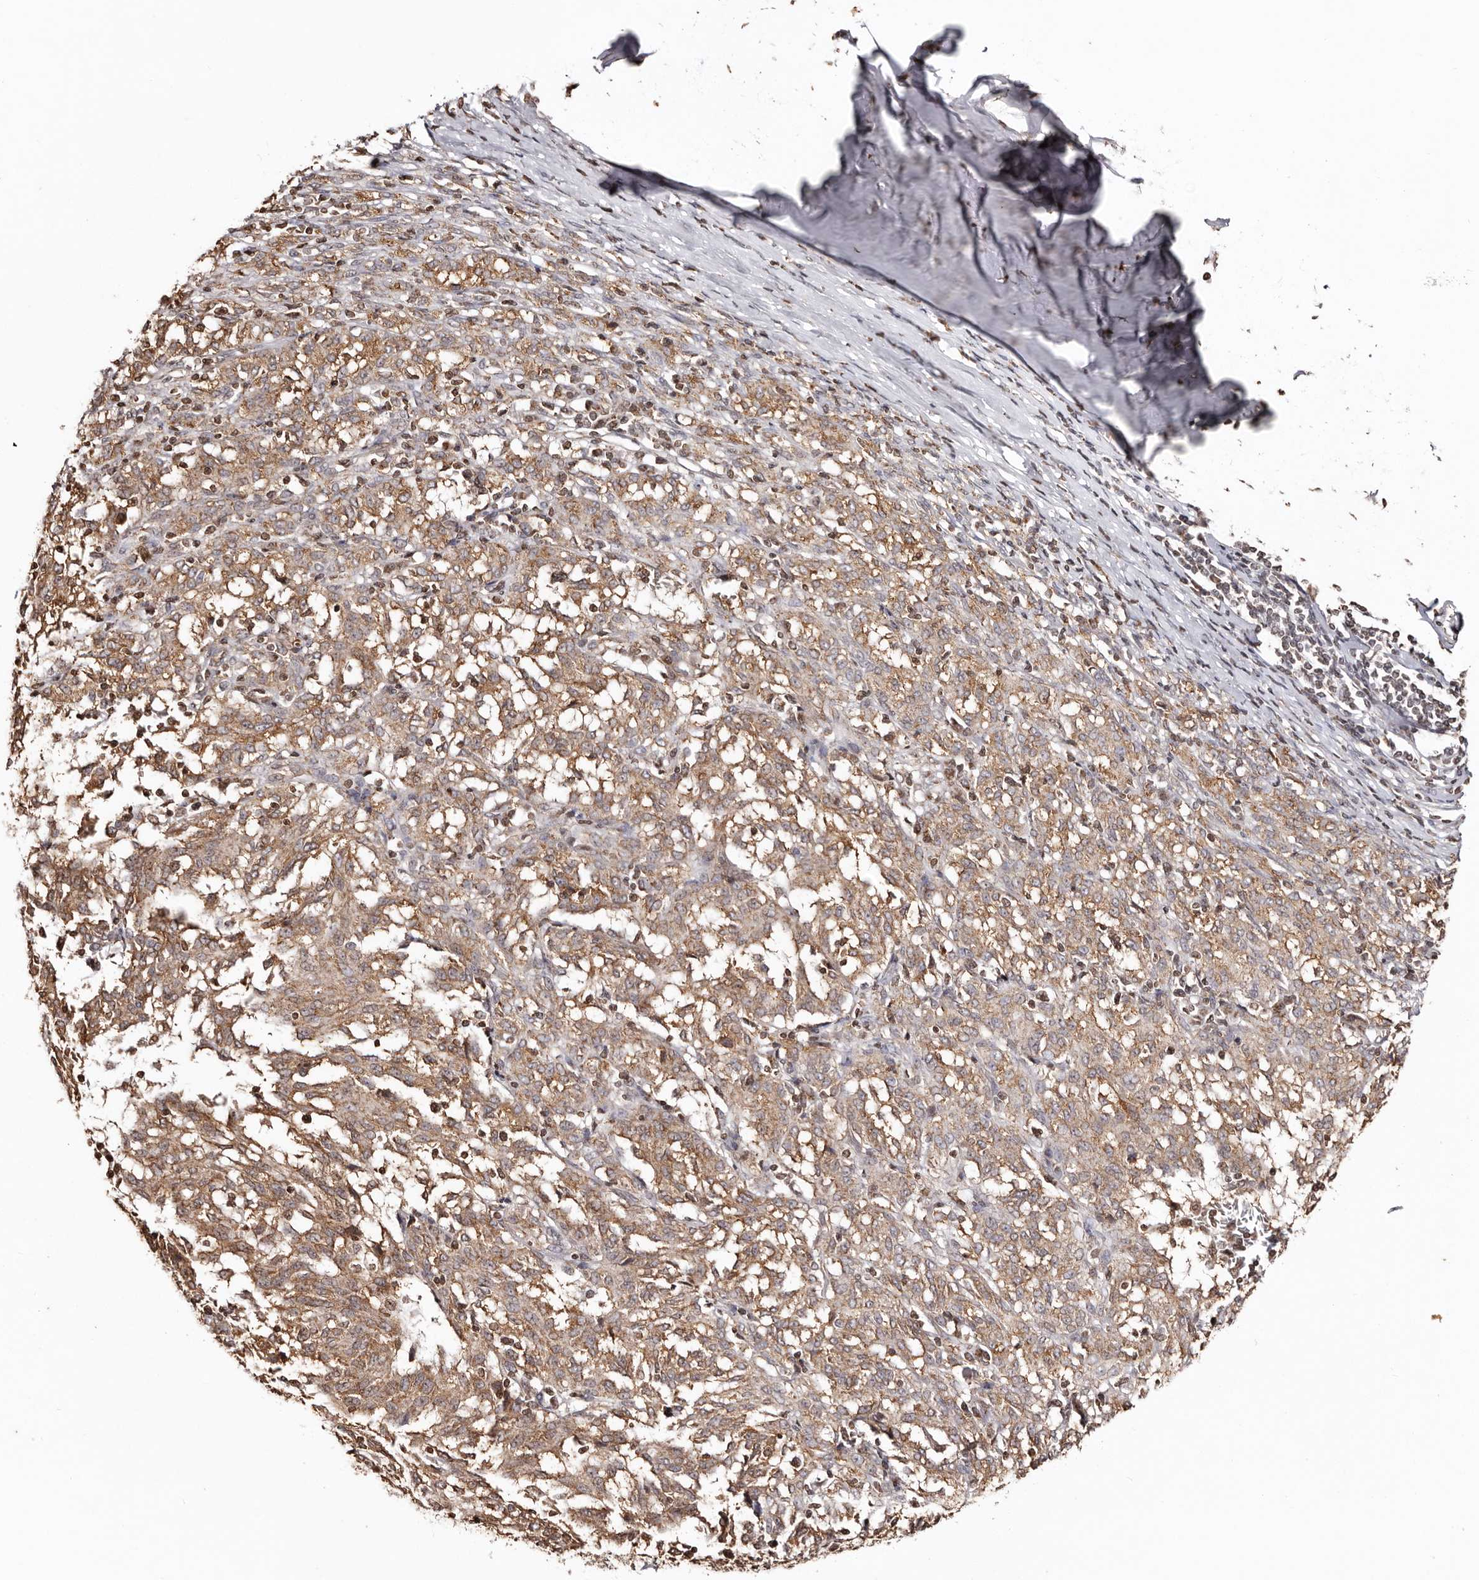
{"staining": {"intensity": "moderate", "quantity": ">75%", "location": "cytoplasmic/membranous"}, "tissue": "melanoma", "cell_type": "Tumor cells", "image_type": "cancer", "snomed": [{"axis": "morphology", "description": "Malignant melanoma, NOS"}, {"axis": "topography", "description": "Skin"}], "caption": "This is an image of IHC staining of melanoma, which shows moderate staining in the cytoplasmic/membranous of tumor cells.", "gene": "CCDC190", "patient": {"sex": "female", "age": 72}}